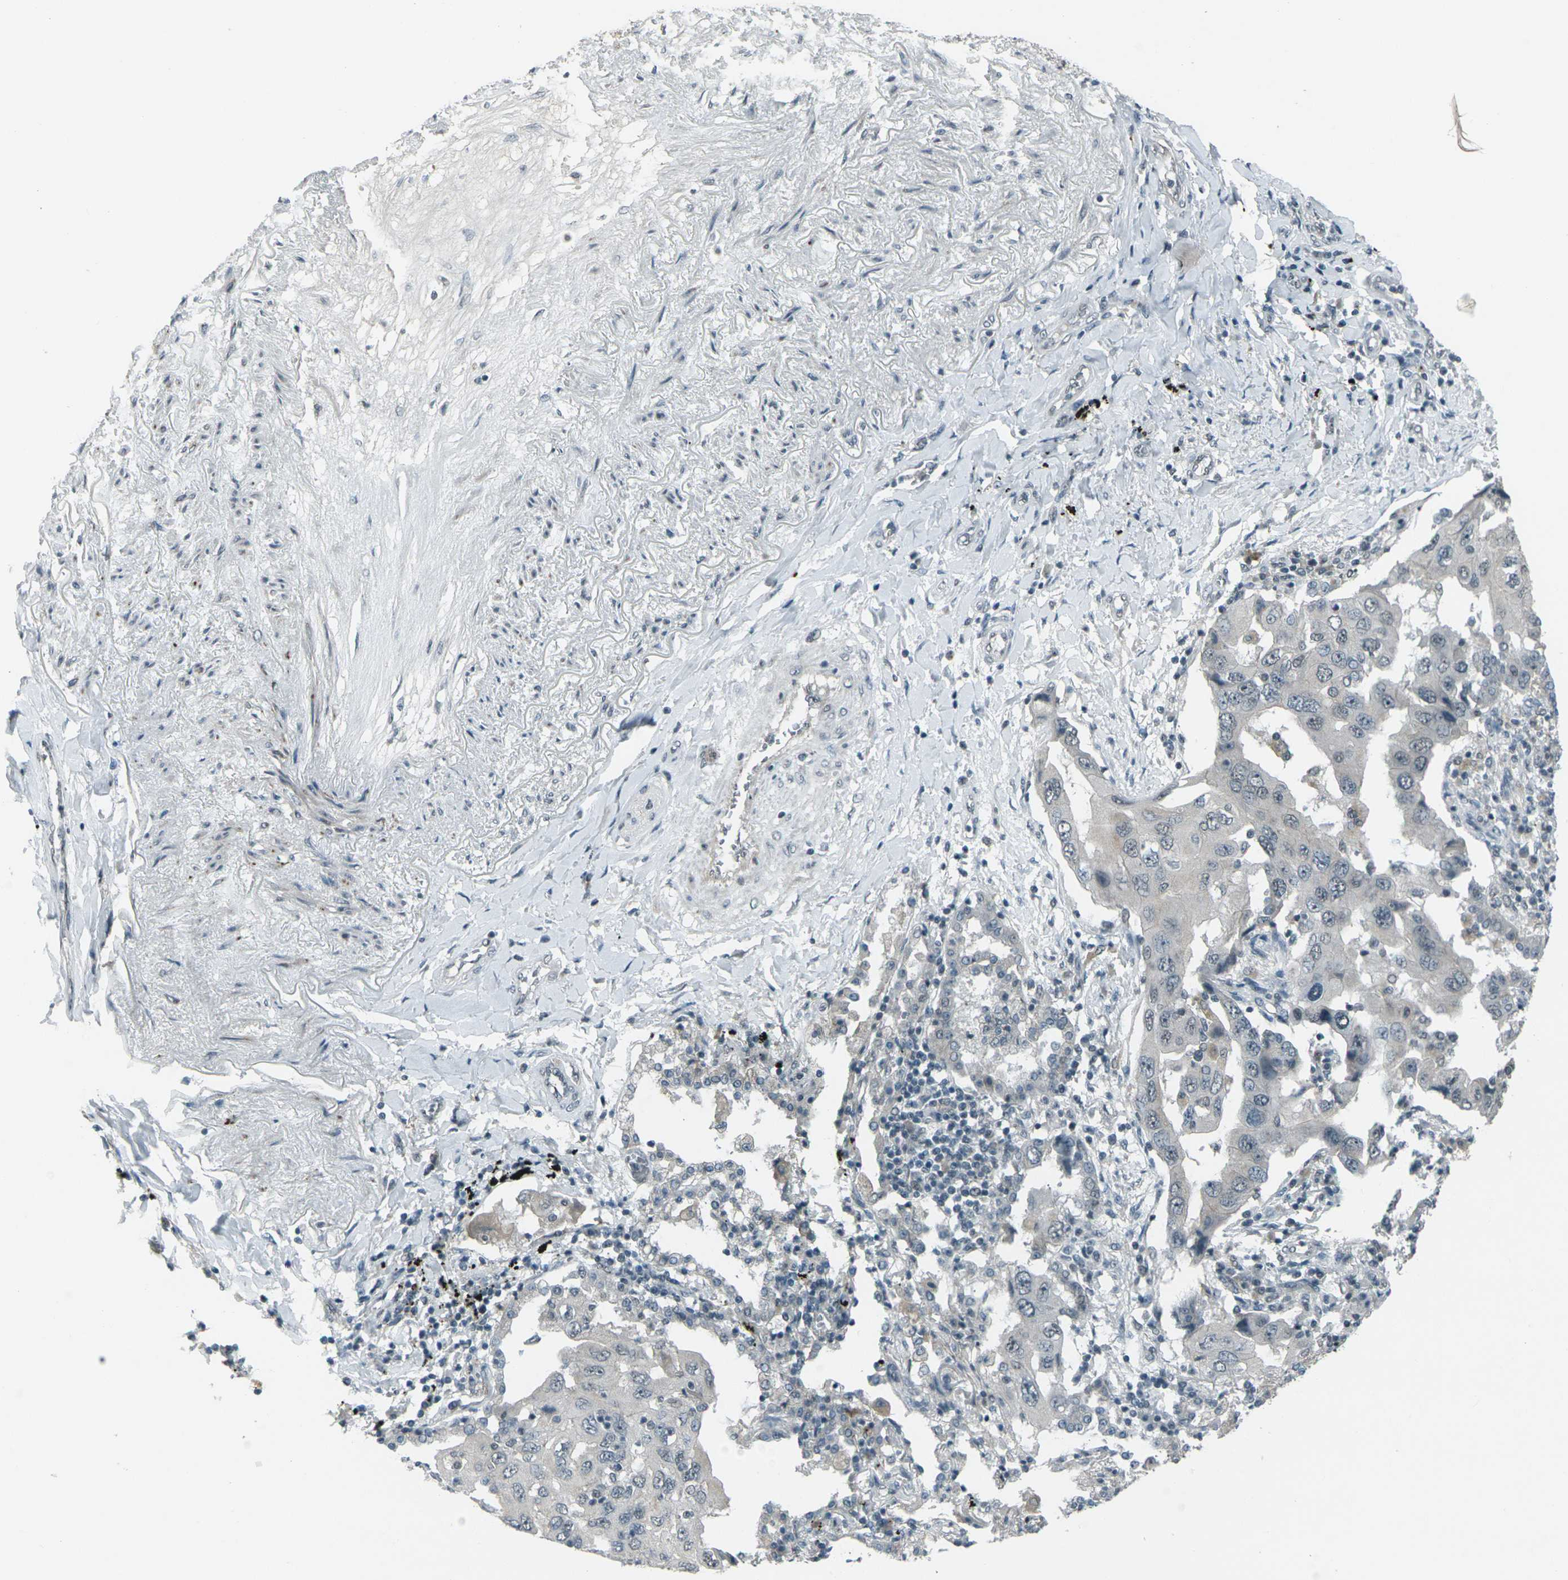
{"staining": {"intensity": "negative", "quantity": "none", "location": "none"}, "tissue": "lung cancer", "cell_type": "Tumor cells", "image_type": "cancer", "snomed": [{"axis": "morphology", "description": "Adenocarcinoma, NOS"}, {"axis": "topography", "description": "Lung"}], "caption": "This image is of adenocarcinoma (lung) stained with immunohistochemistry (IHC) to label a protein in brown with the nuclei are counter-stained blue. There is no expression in tumor cells. The staining is performed using DAB brown chromogen with nuclei counter-stained in using hematoxylin.", "gene": "GPR19", "patient": {"sex": "female", "age": 65}}